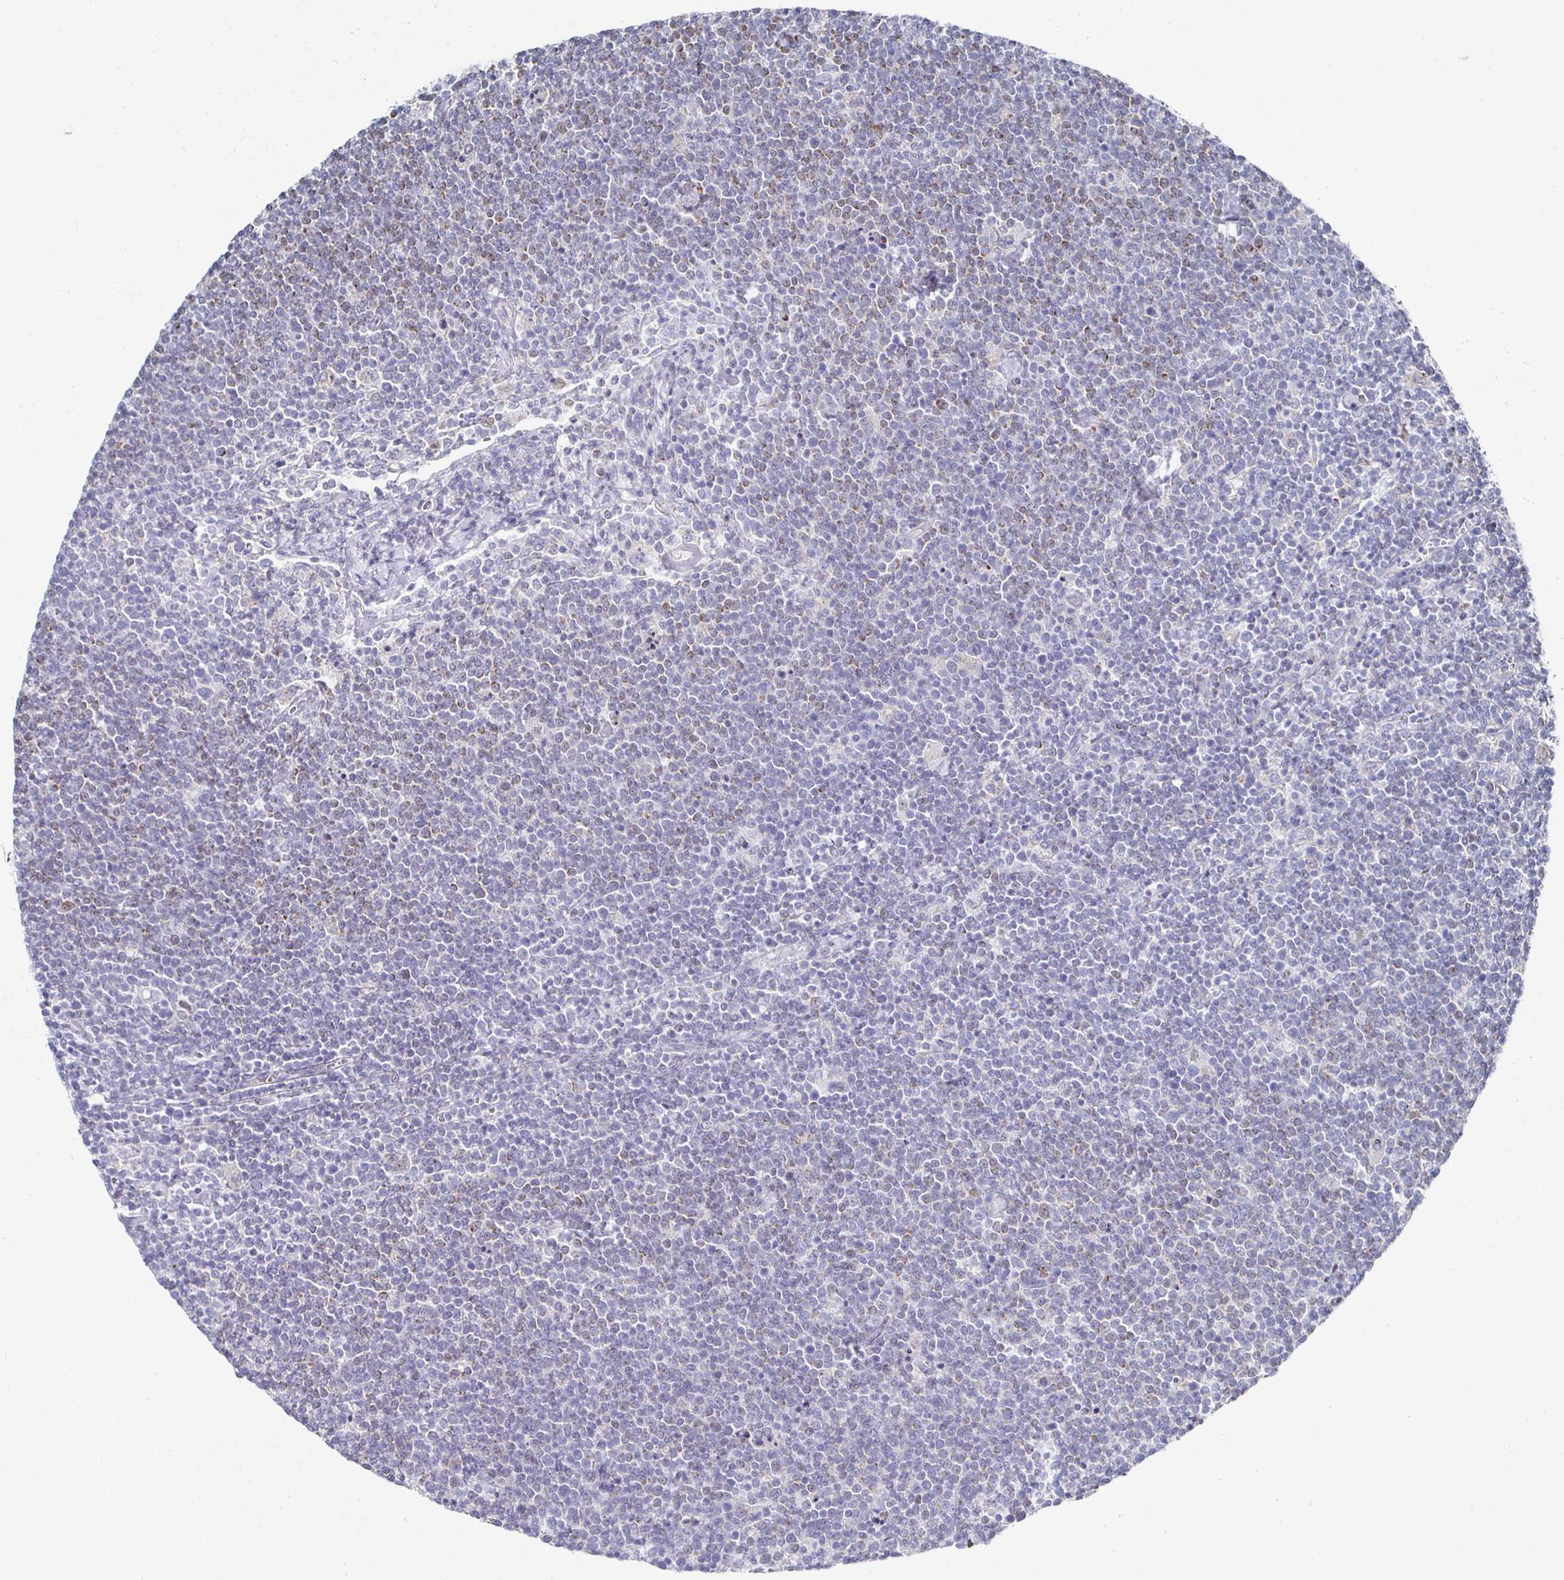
{"staining": {"intensity": "negative", "quantity": "none", "location": "none"}, "tissue": "lymphoma", "cell_type": "Tumor cells", "image_type": "cancer", "snomed": [{"axis": "morphology", "description": "Malignant lymphoma, non-Hodgkin's type, High grade"}, {"axis": "topography", "description": "Lymph node"}], "caption": "Lymphoma was stained to show a protein in brown. There is no significant positivity in tumor cells.", "gene": "NOCT", "patient": {"sex": "male", "age": 61}}